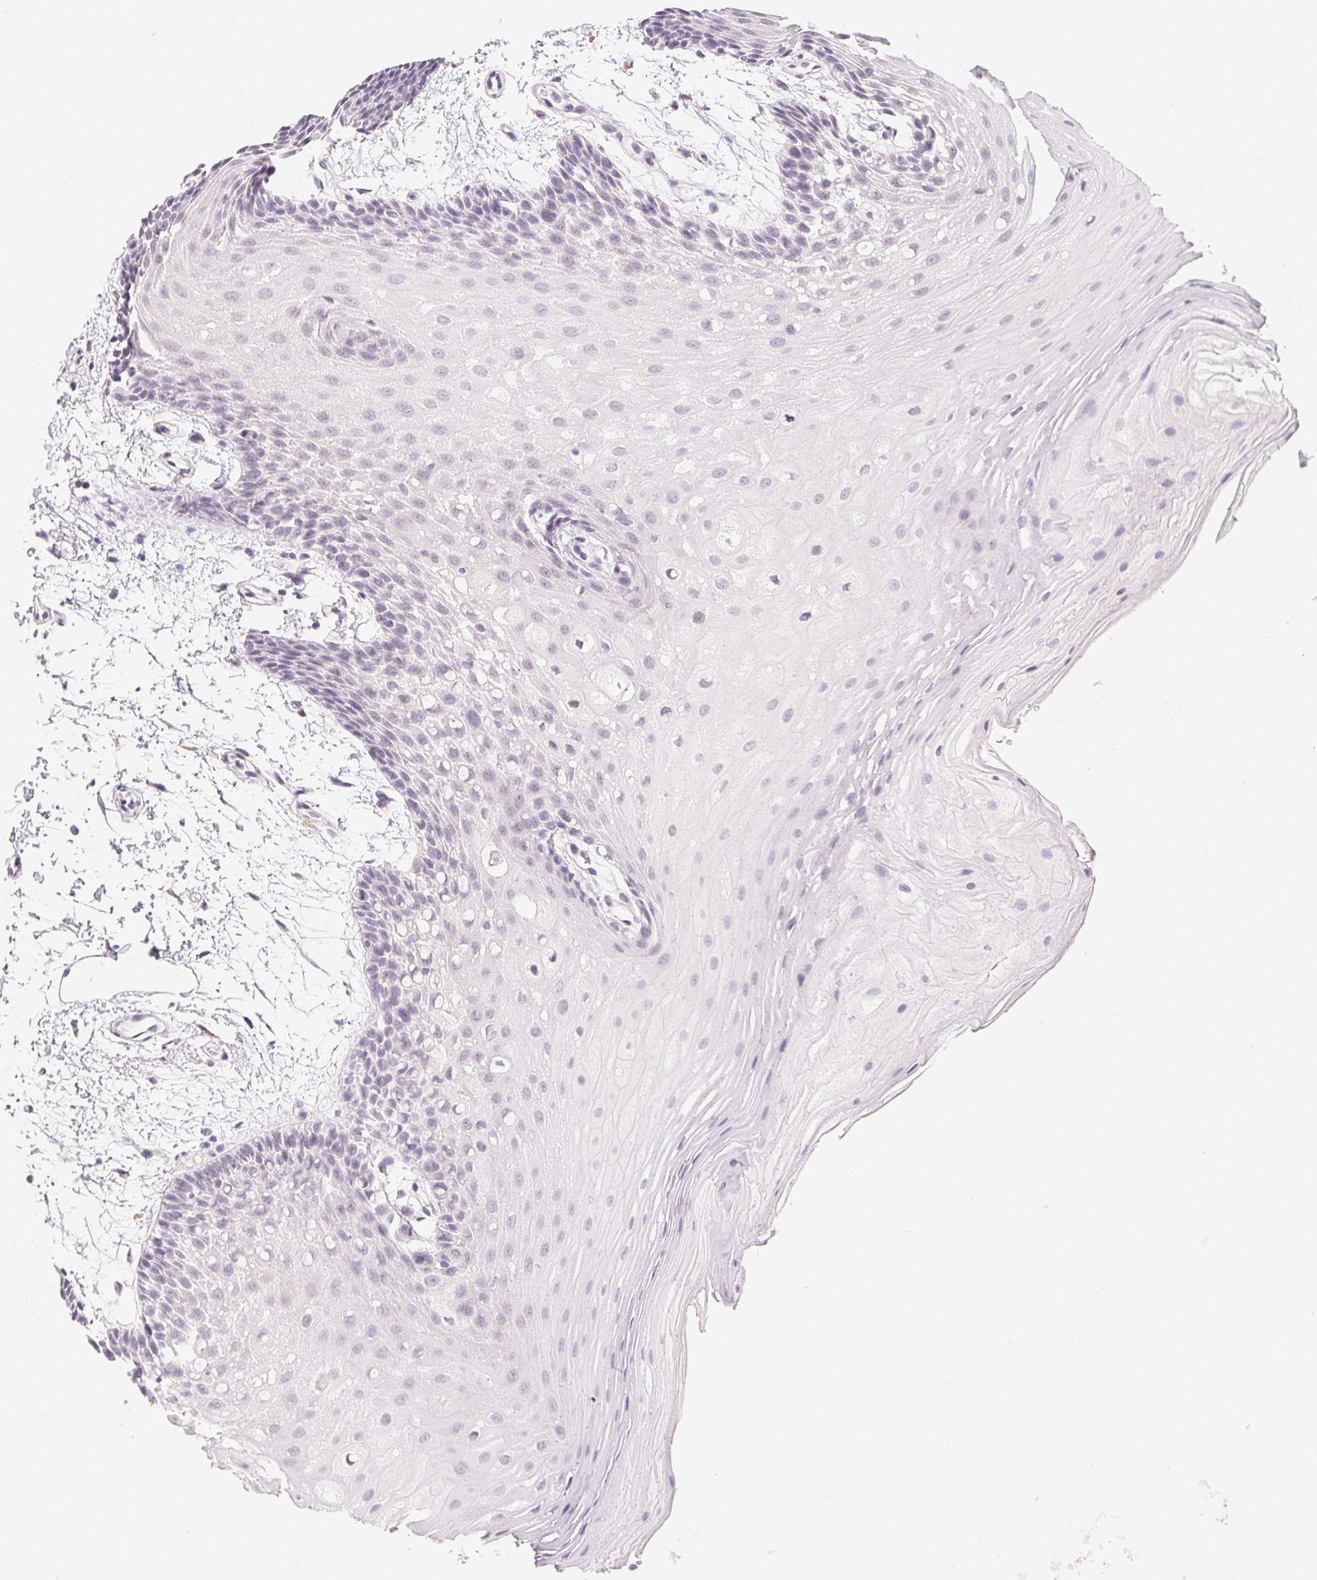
{"staining": {"intensity": "weak", "quantity": "<25%", "location": "cytoplasmic/membranous"}, "tissue": "oral mucosa", "cell_type": "Squamous epithelial cells", "image_type": "normal", "snomed": [{"axis": "morphology", "description": "Normal tissue, NOS"}, {"axis": "morphology", "description": "Squamous cell carcinoma, NOS"}, {"axis": "topography", "description": "Oral tissue"}, {"axis": "topography", "description": "Tounge, NOS"}, {"axis": "topography", "description": "Head-Neck"}], "caption": "Immunohistochemistry histopathology image of benign oral mucosa: oral mucosa stained with DAB shows no significant protein positivity in squamous epithelial cells. (Brightfield microscopy of DAB (3,3'-diaminobenzidine) immunohistochemistry (IHC) at high magnification).", "gene": "SLC6A18", "patient": {"sex": "male", "age": 62}}